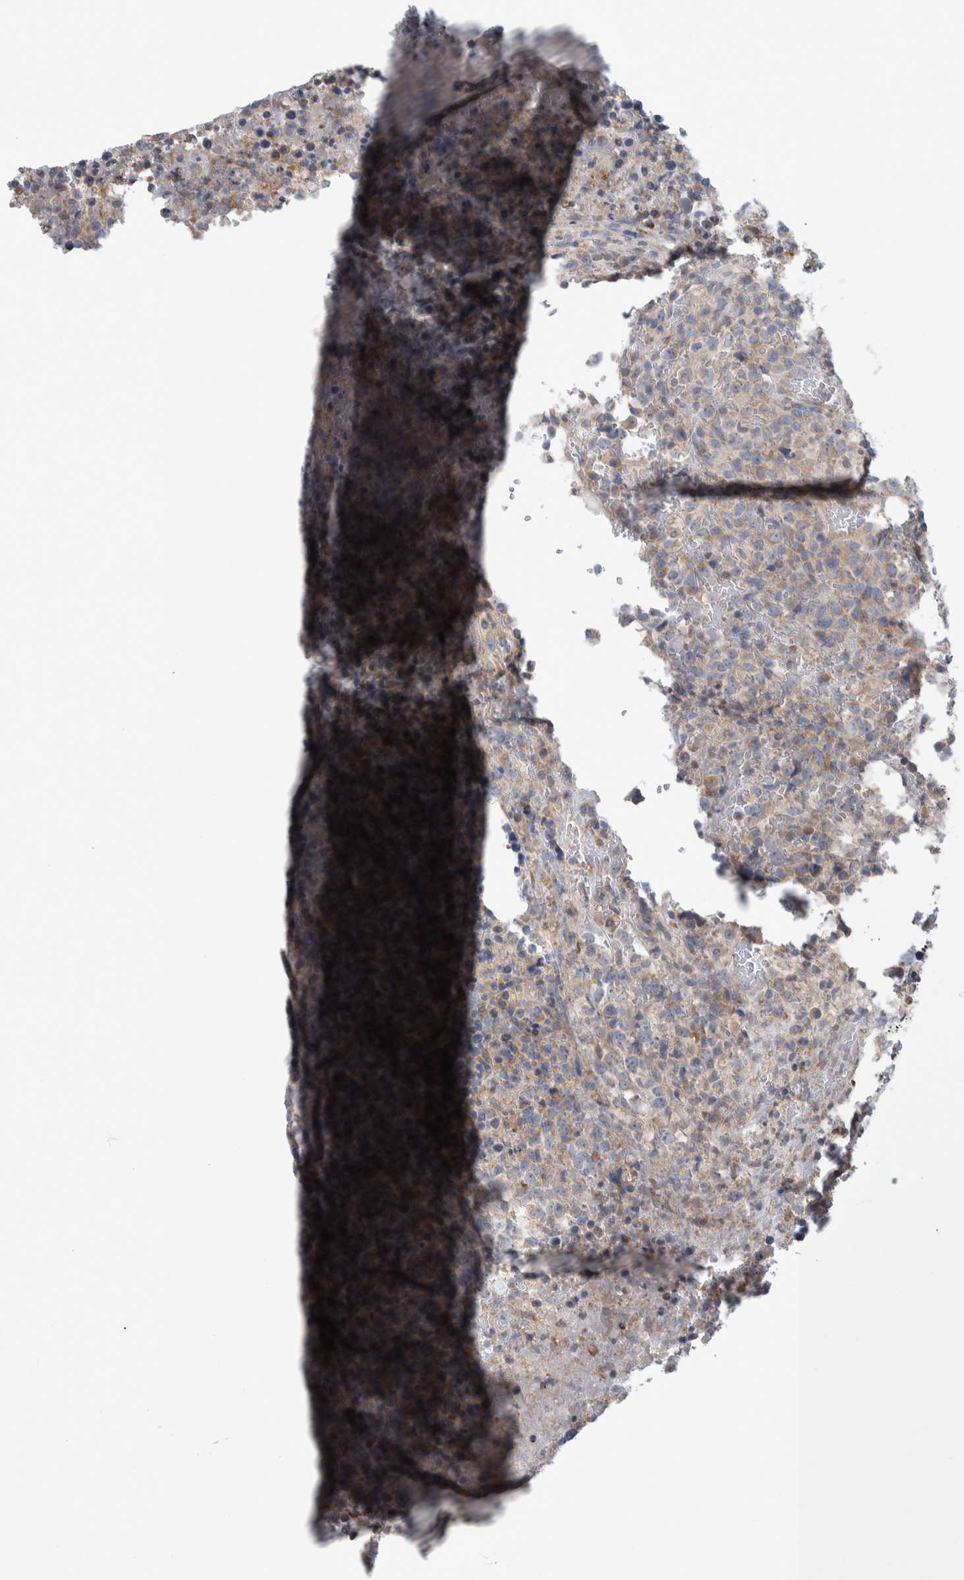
{"staining": {"intensity": "weak", "quantity": "<25%", "location": "cytoplasmic/membranous"}, "tissue": "lymphoma", "cell_type": "Tumor cells", "image_type": "cancer", "snomed": [{"axis": "morphology", "description": "Malignant lymphoma, non-Hodgkin's type, High grade"}, {"axis": "topography", "description": "Lymph node"}], "caption": "Immunohistochemistry (IHC) photomicrograph of neoplastic tissue: human lymphoma stained with DAB reveals no significant protein staining in tumor cells.", "gene": "IBTK", "patient": {"sex": "male", "age": 13}}